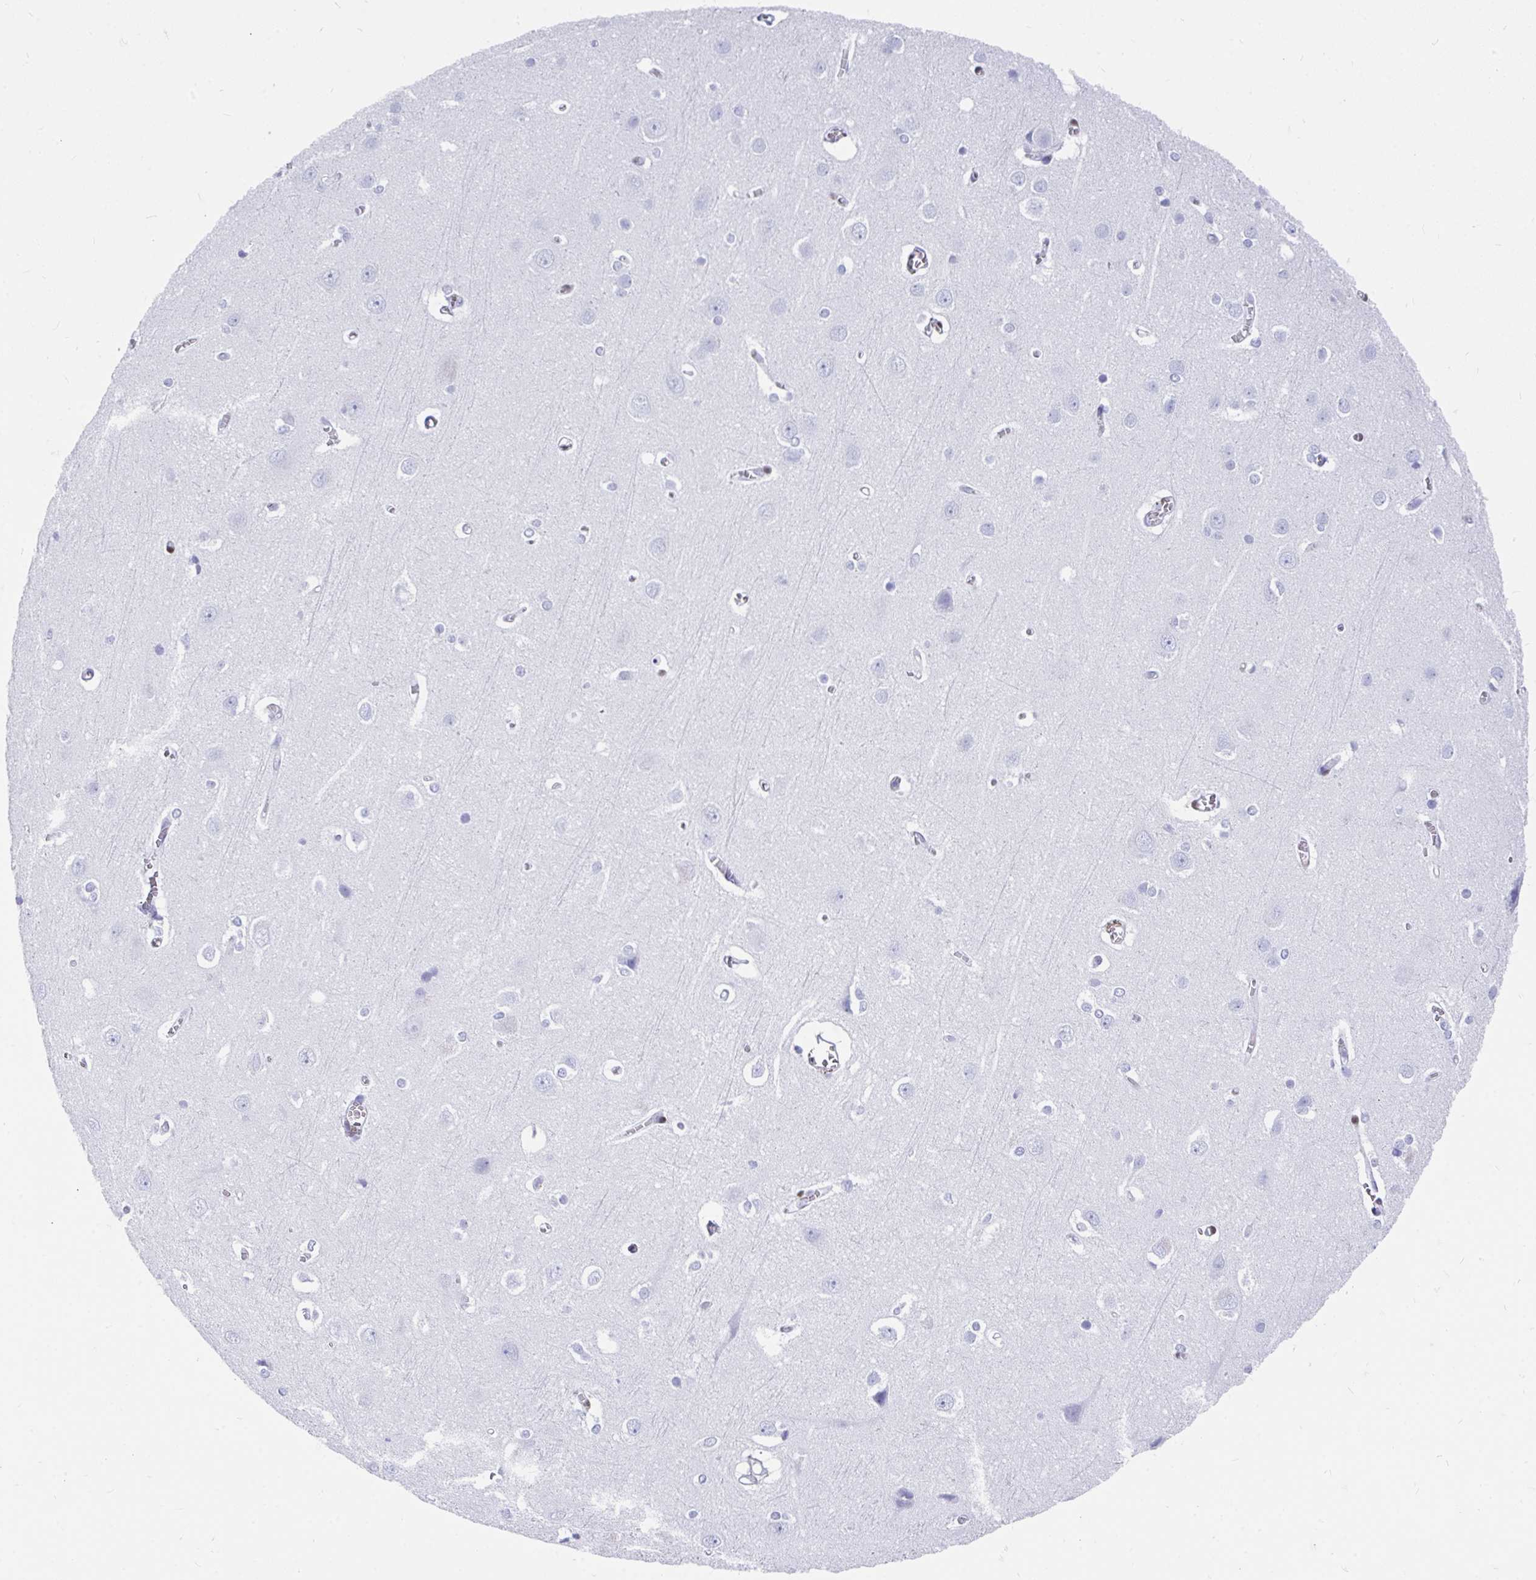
{"staining": {"intensity": "negative", "quantity": "none", "location": "none"}, "tissue": "cerebral cortex", "cell_type": "Endothelial cells", "image_type": "normal", "snomed": [{"axis": "morphology", "description": "Normal tissue, NOS"}, {"axis": "topography", "description": "Cerebral cortex"}], "caption": "An immunohistochemistry photomicrograph of benign cerebral cortex is shown. There is no staining in endothelial cells of cerebral cortex.", "gene": "RBPMS", "patient": {"sex": "male", "age": 37}}